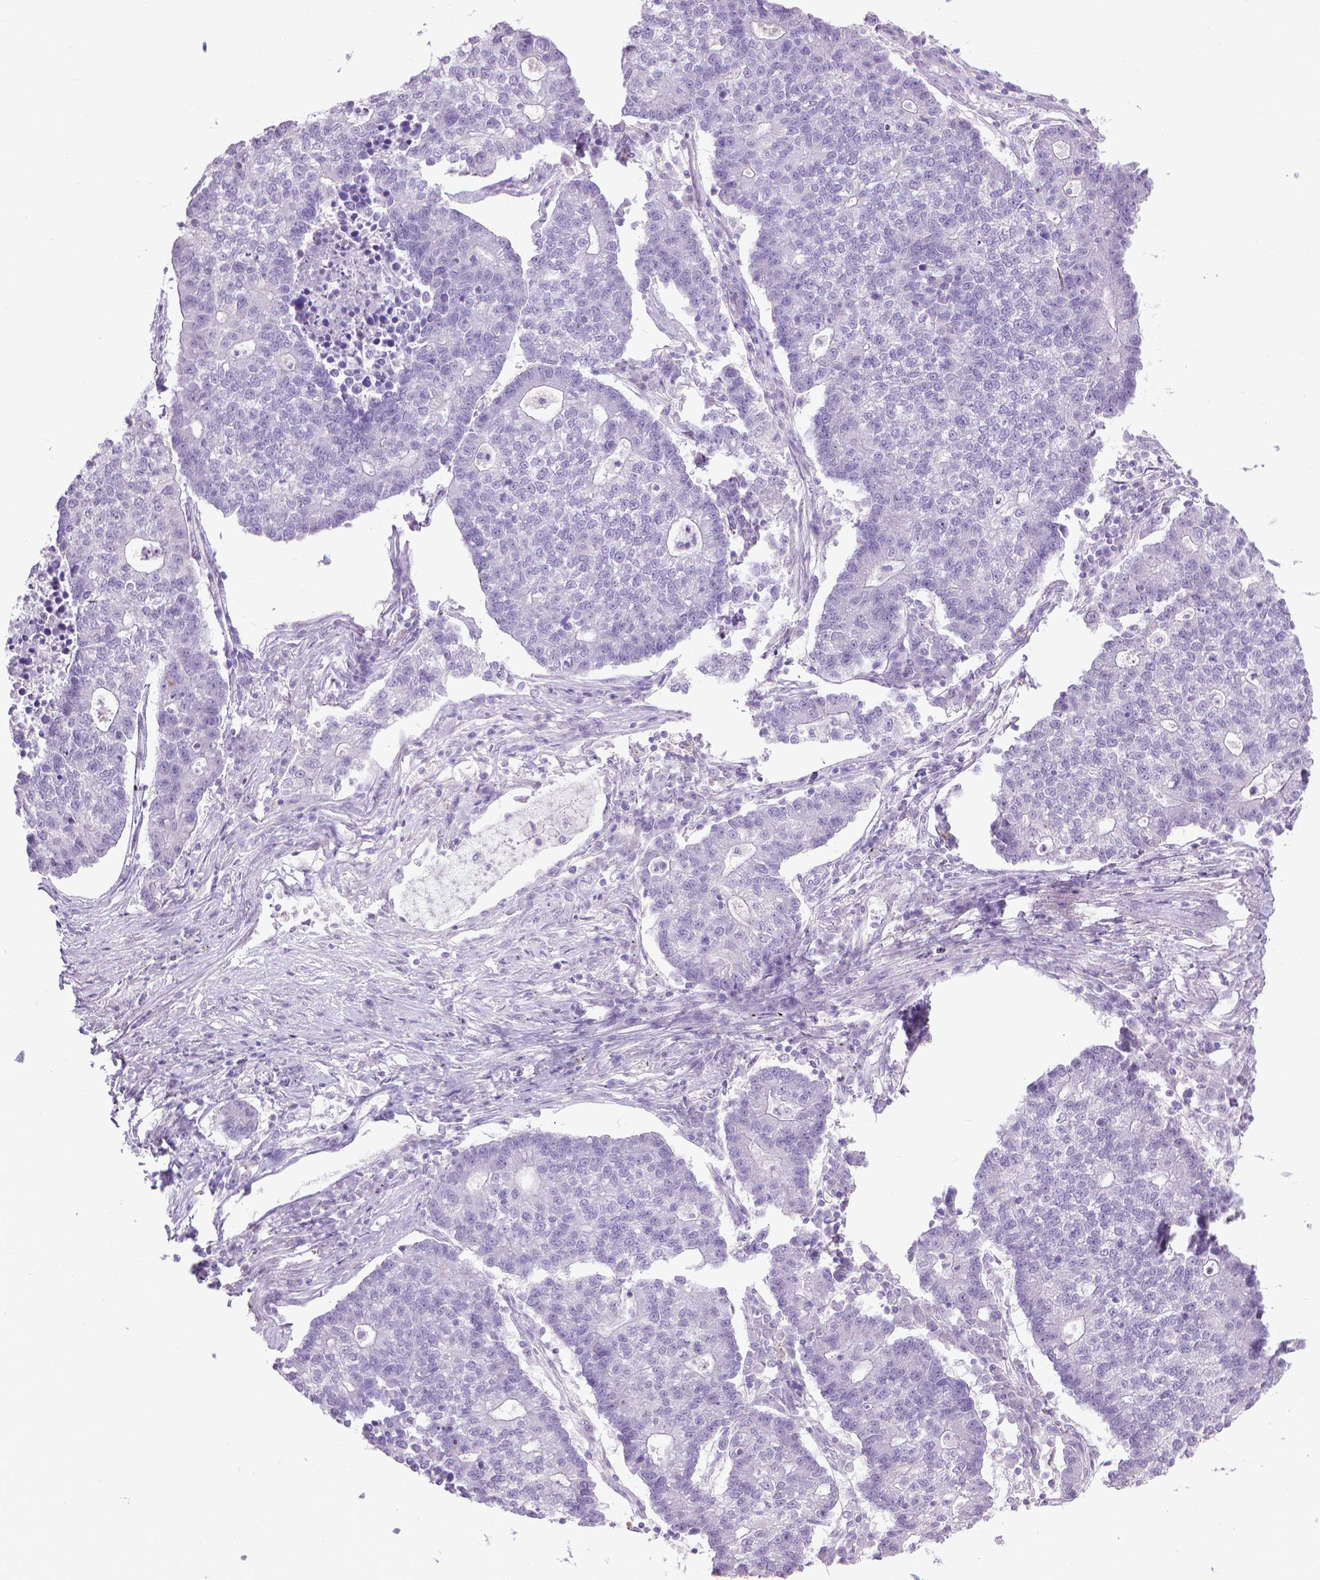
{"staining": {"intensity": "negative", "quantity": "none", "location": "none"}, "tissue": "lung cancer", "cell_type": "Tumor cells", "image_type": "cancer", "snomed": [{"axis": "morphology", "description": "Adenocarcinoma, NOS"}, {"axis": "topography", "description": "Lung"}], "caption": "A histopathology image of human lung cancer (adenocarcinoma) is negative for staining in tumor cells. (DAB IHC, high magnification).", "gene": "KRT5", "patient": {"sex": "male", "age": 57}}